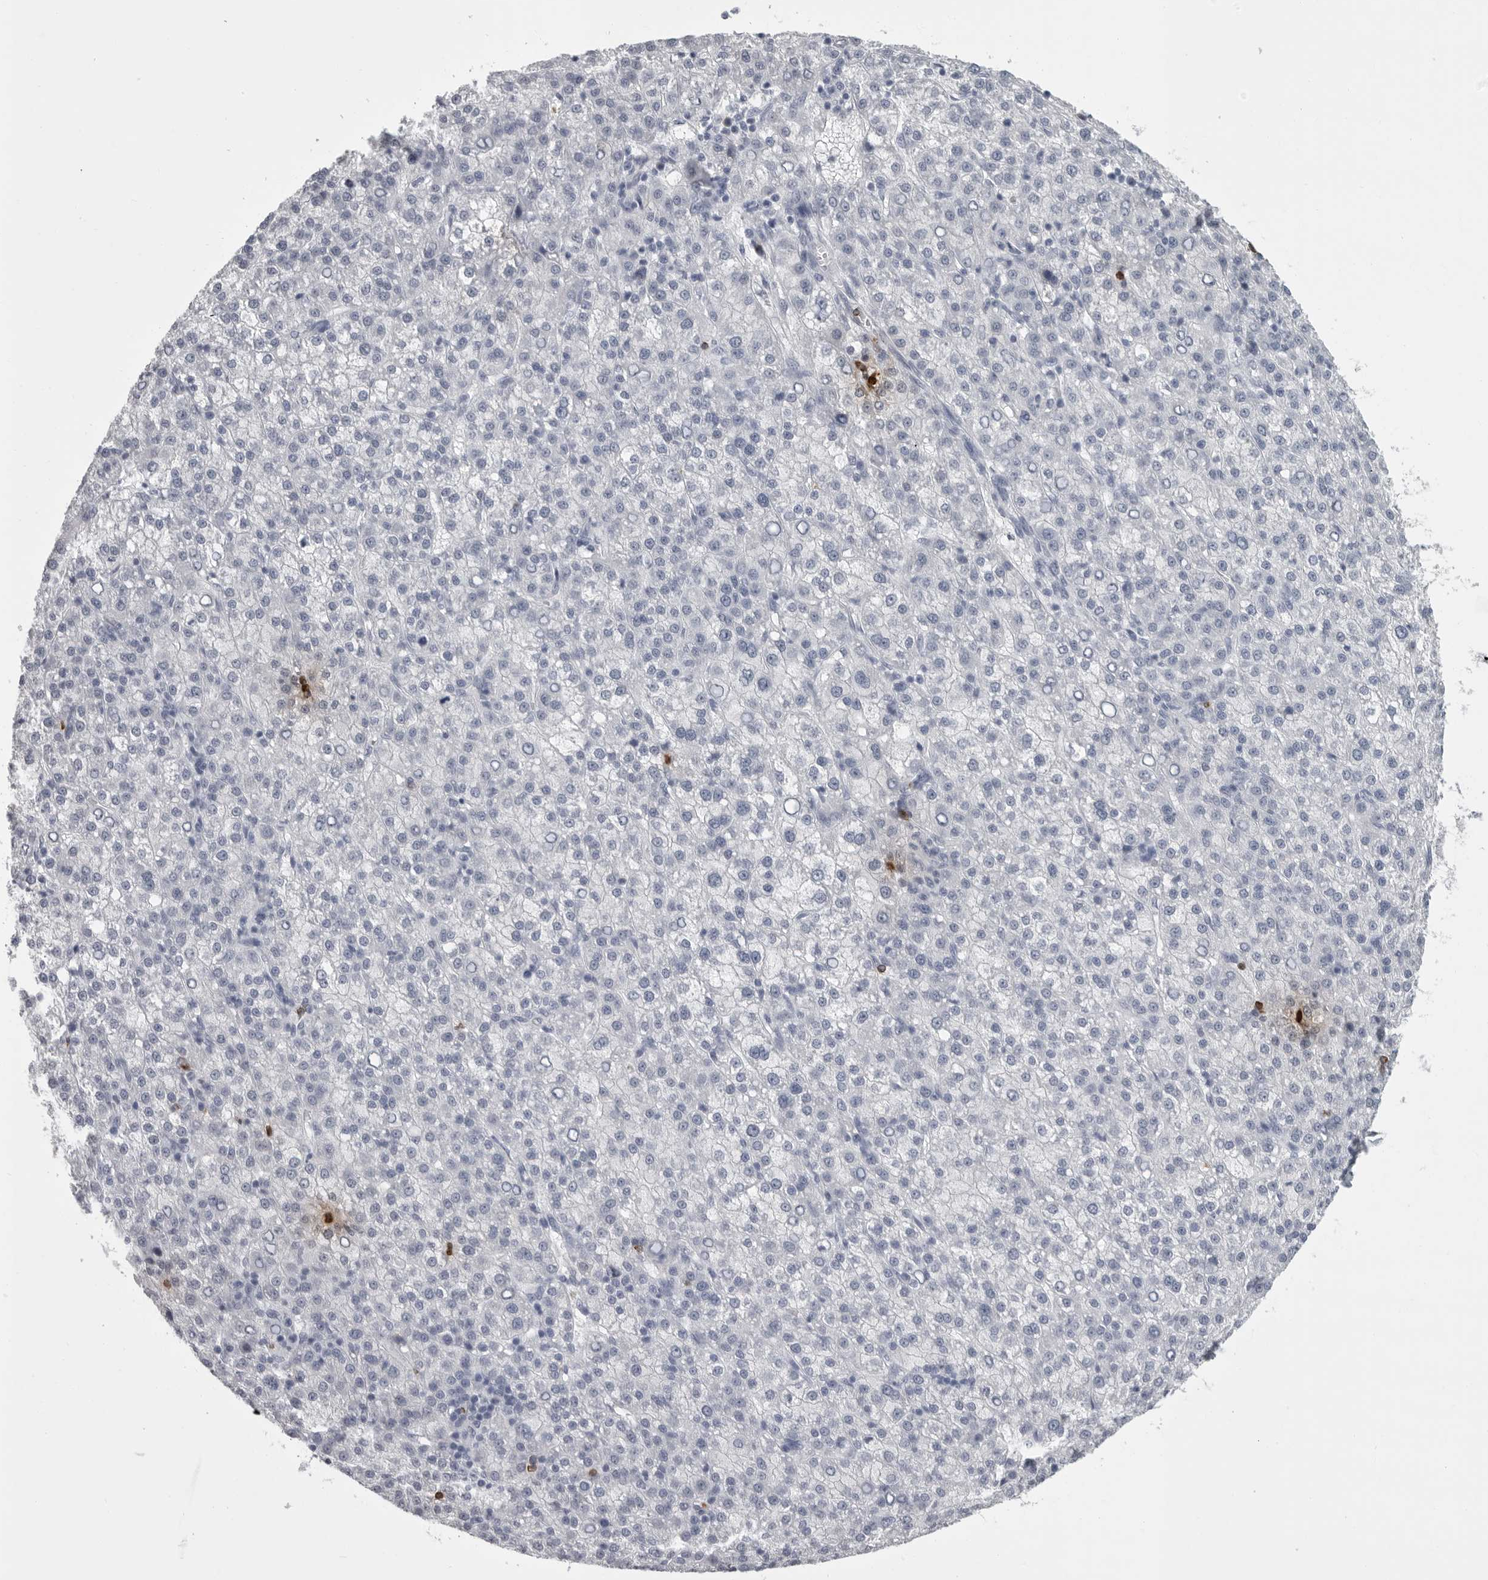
{"staining": {"intensity": "negative", "quantity": "none", "location": "none"}, "tissue": "liver cancer", "cell_type": "Tumor cells", "image_type": "cancer", "snomed": [{"axis": "morphology", "description": "Carcinoma, Hepatocellular, NOS"}, {"axis": "topography", "description": "Liver"}], "caption": "Micrograph shows no protein positivity in tumor cells of liver hepatocellular carcinoma tissue.", "gene": "GNLY", "patient": {"sex": "female", "age": 58}}